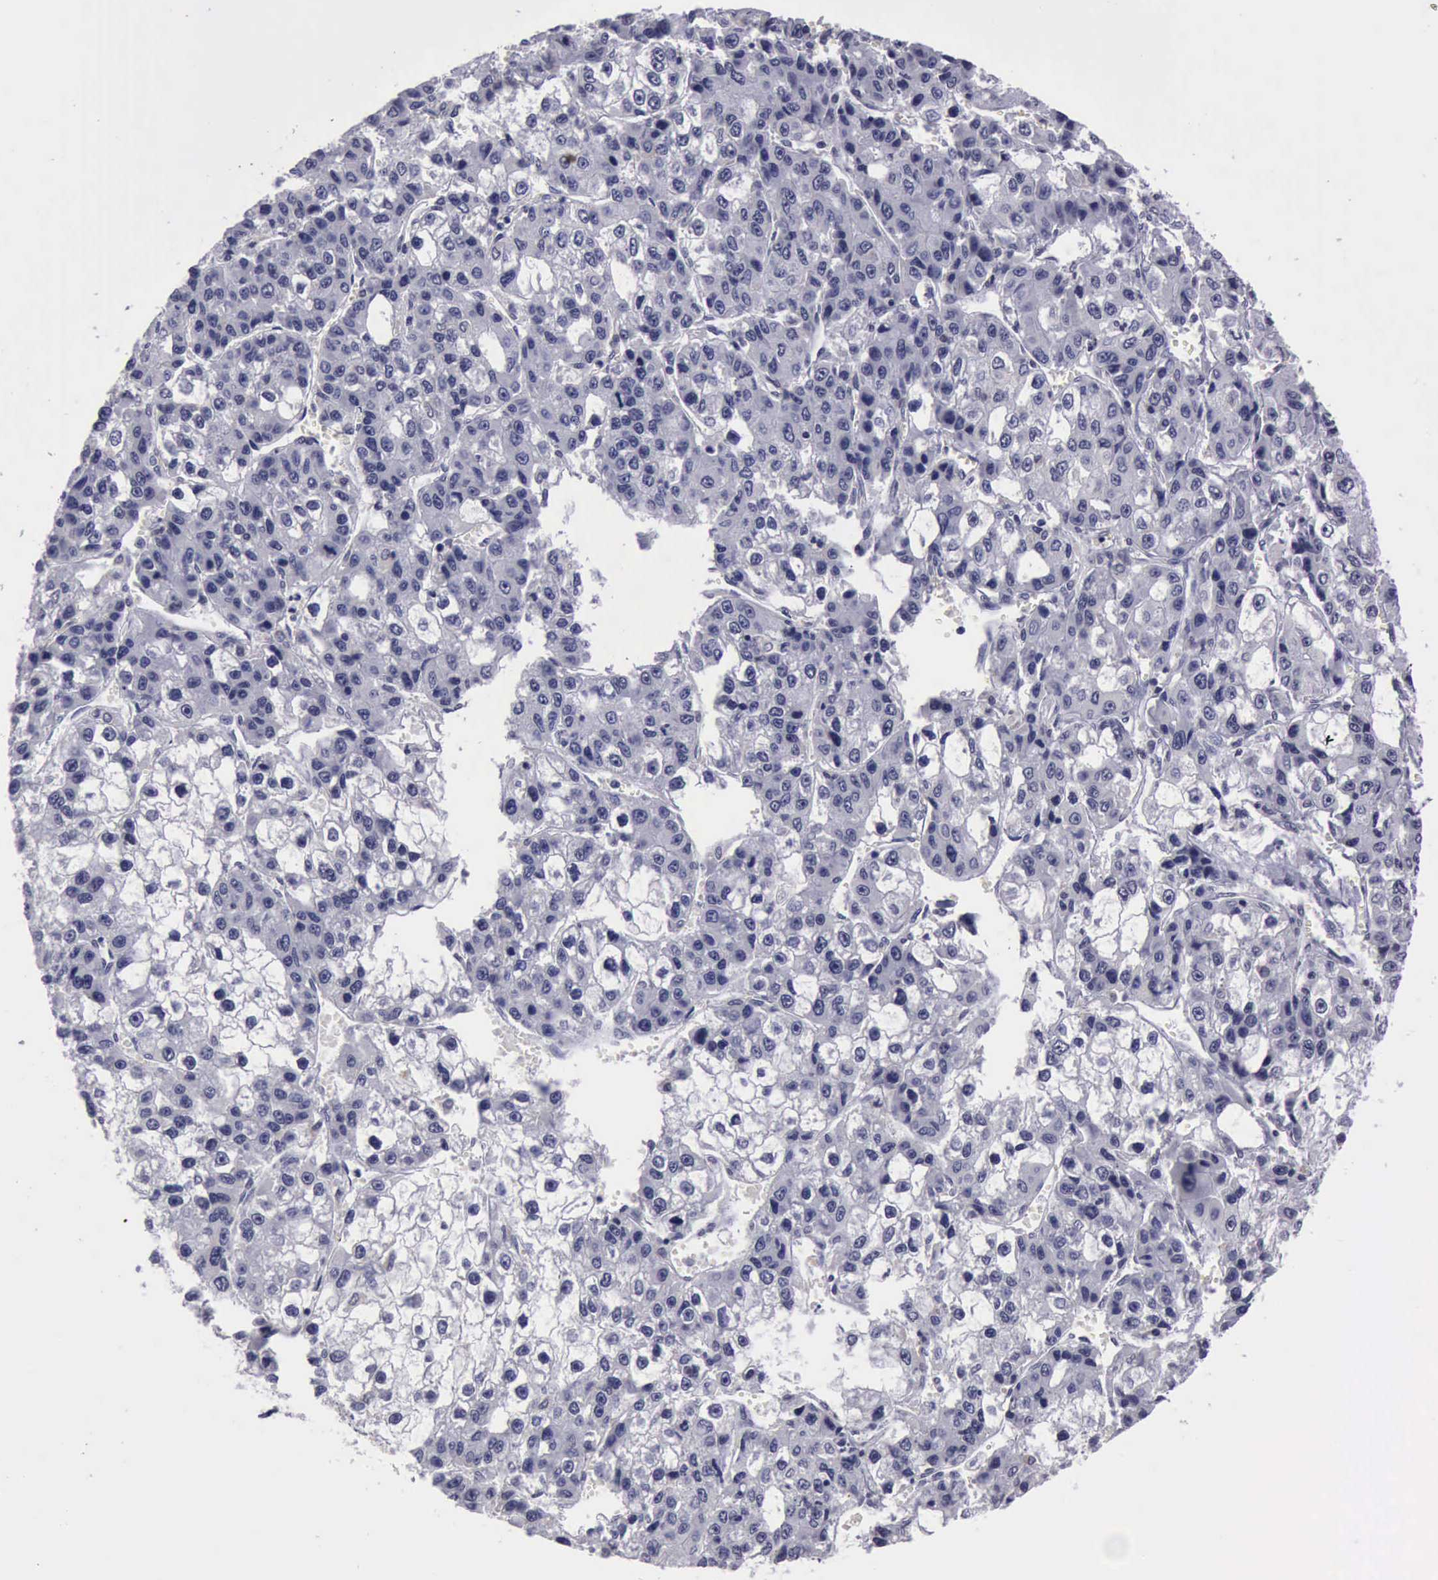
{"staining": {"intensity": "negative", "quantity": "none", "location": "none"}, "tissue": "liver cancer", "cell_type": "Tumor cells", "image_type": "cancer", "snomed": [{"axis": "morphology", "description": "Carcinoma, Hepatocellular, NOS"}, {"axis": "topography", "description": "Liver"}], "caption": "IHC of liver cancer (hepatocellular carcinoma) reveals no expression in tumor cells.", "gene": "YY1", "patient": {"sex": "female", "age": 66}}